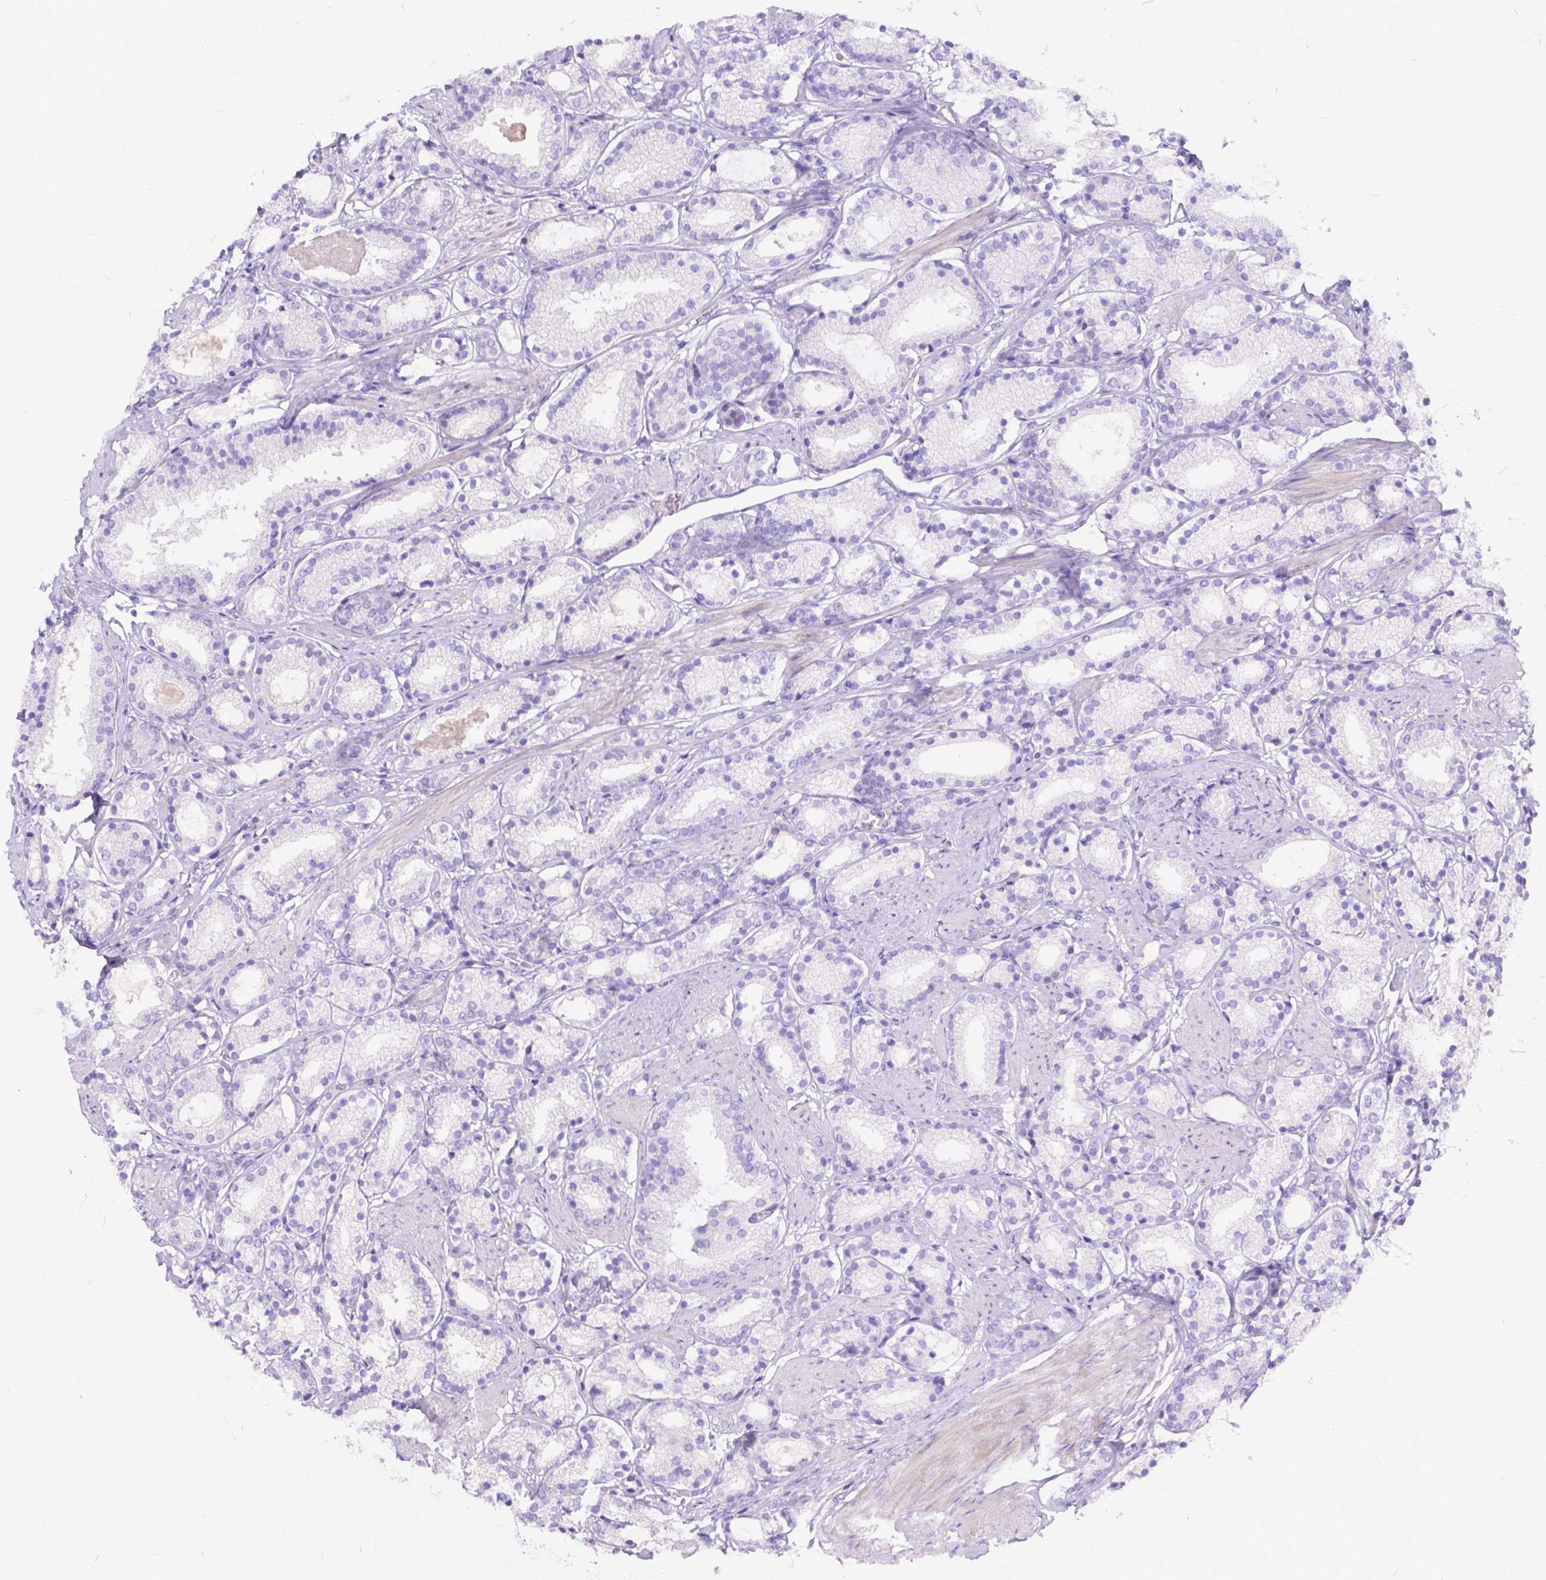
{"staining": {"intensity": "negative", "quantity": "none", "location": "none"}, "tissue": "prostate cancer", "cell_type": "Tumor cells", "image_type": "cancer", "snomed": [{"axis": "morphology", "description": "Adenocarcinoma, High grade"}, {"axis": "topography", "description": "Prostate"}], "caption": "Immunohistochemistry of human prostate adenocarcinoma (high-grade) demonstrates no staining in tumor cells. (DAB (3,3'-diaminobenzidine) immunohistochemistry (IHC) visualized using brightfield microscopy, high magnification).", "gene": "KLHL10", "patient": {"sex": "male", "age": 63}}